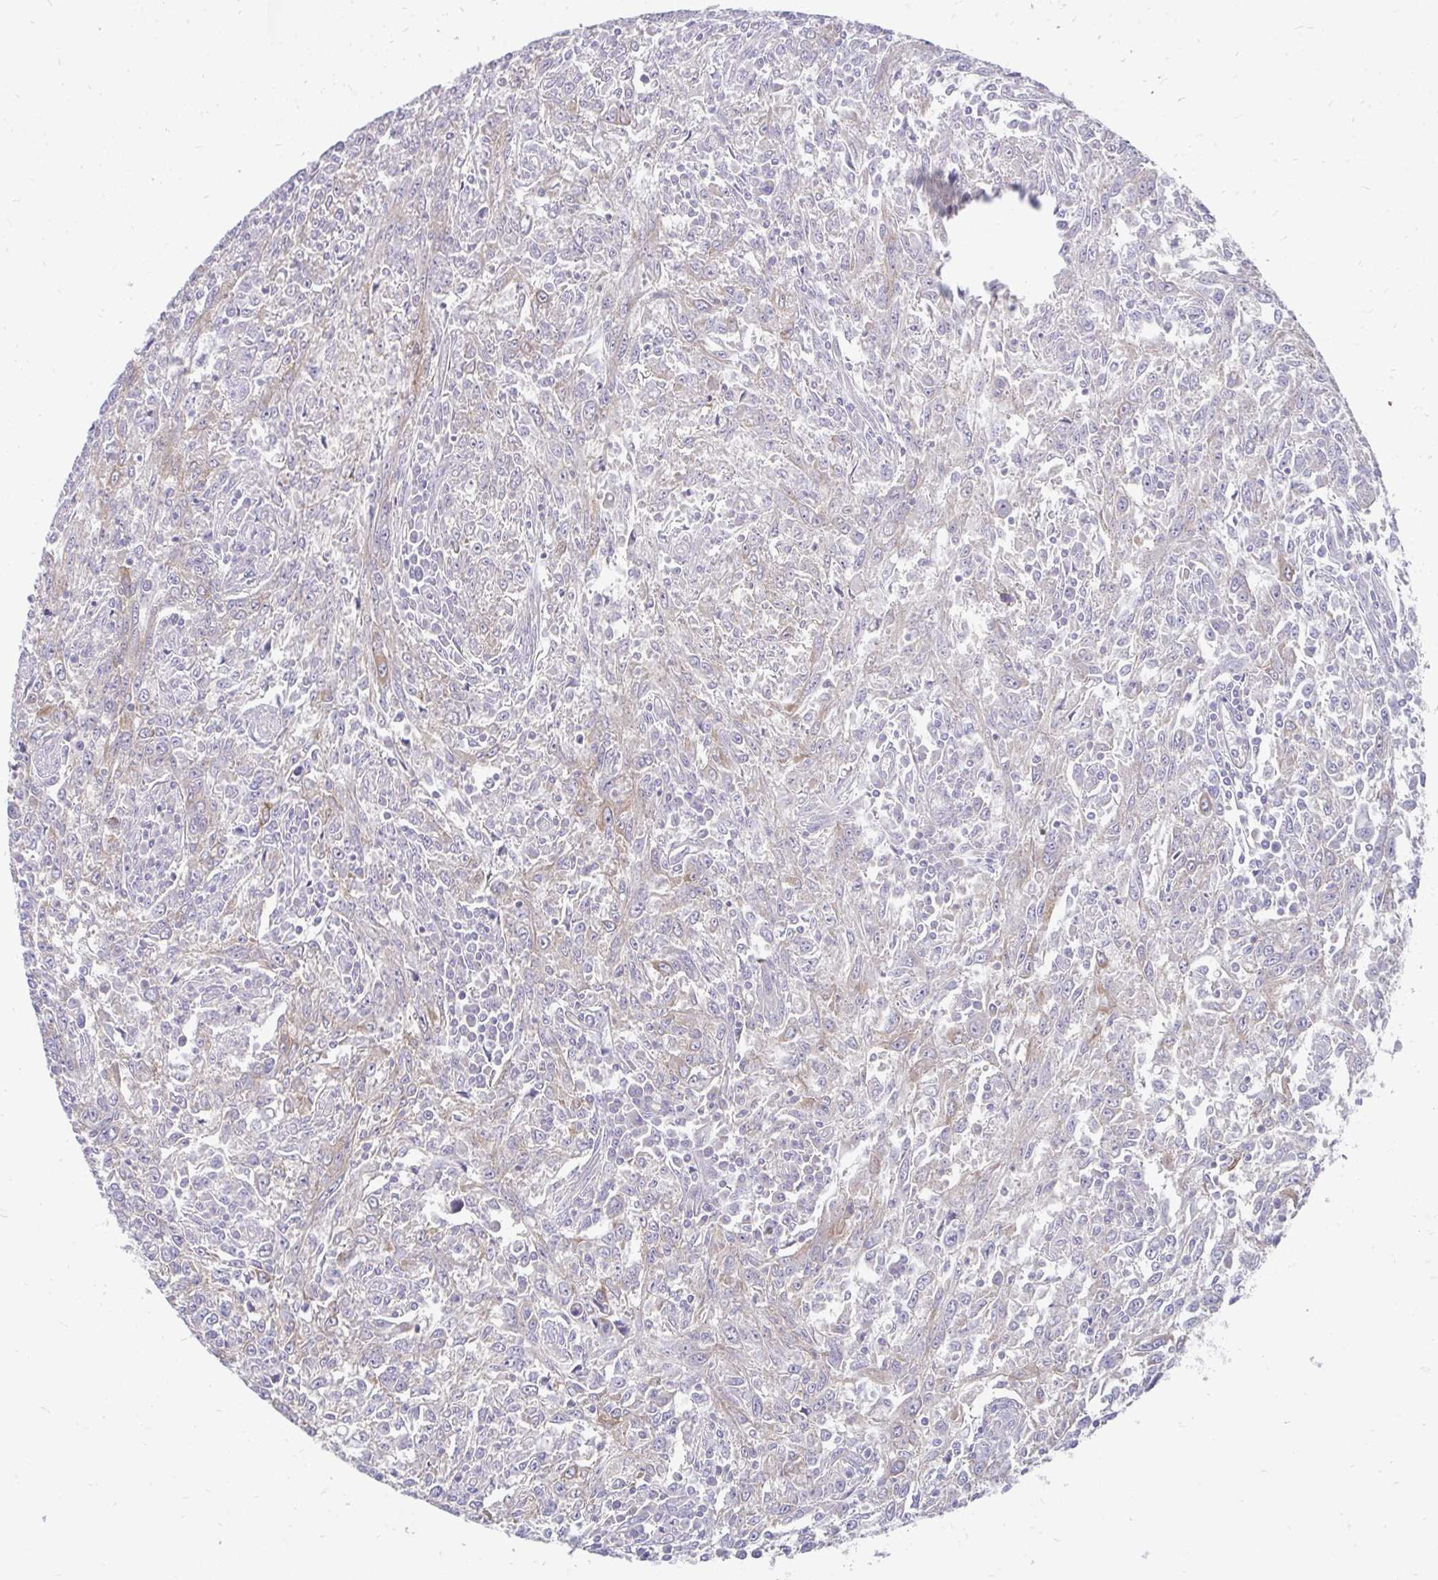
{"staining": {"intensity": "negative", "quantity": "none", "location": "none"}, "tissue": "breast cancer", "cell_type": "Tumor cells", "image_type": "cancer", "snomed": [{"axis": "morphology", "description": "Duct carcinoma"}, {"axis": "topography", "description": "Breast"}], "caption": "IHC of invasive ductal carcinoma (breast) demonstrates no positivity in tumor cells.", "gene": "FHIP1B", "patient": {"sex": "female", "age": 50}}